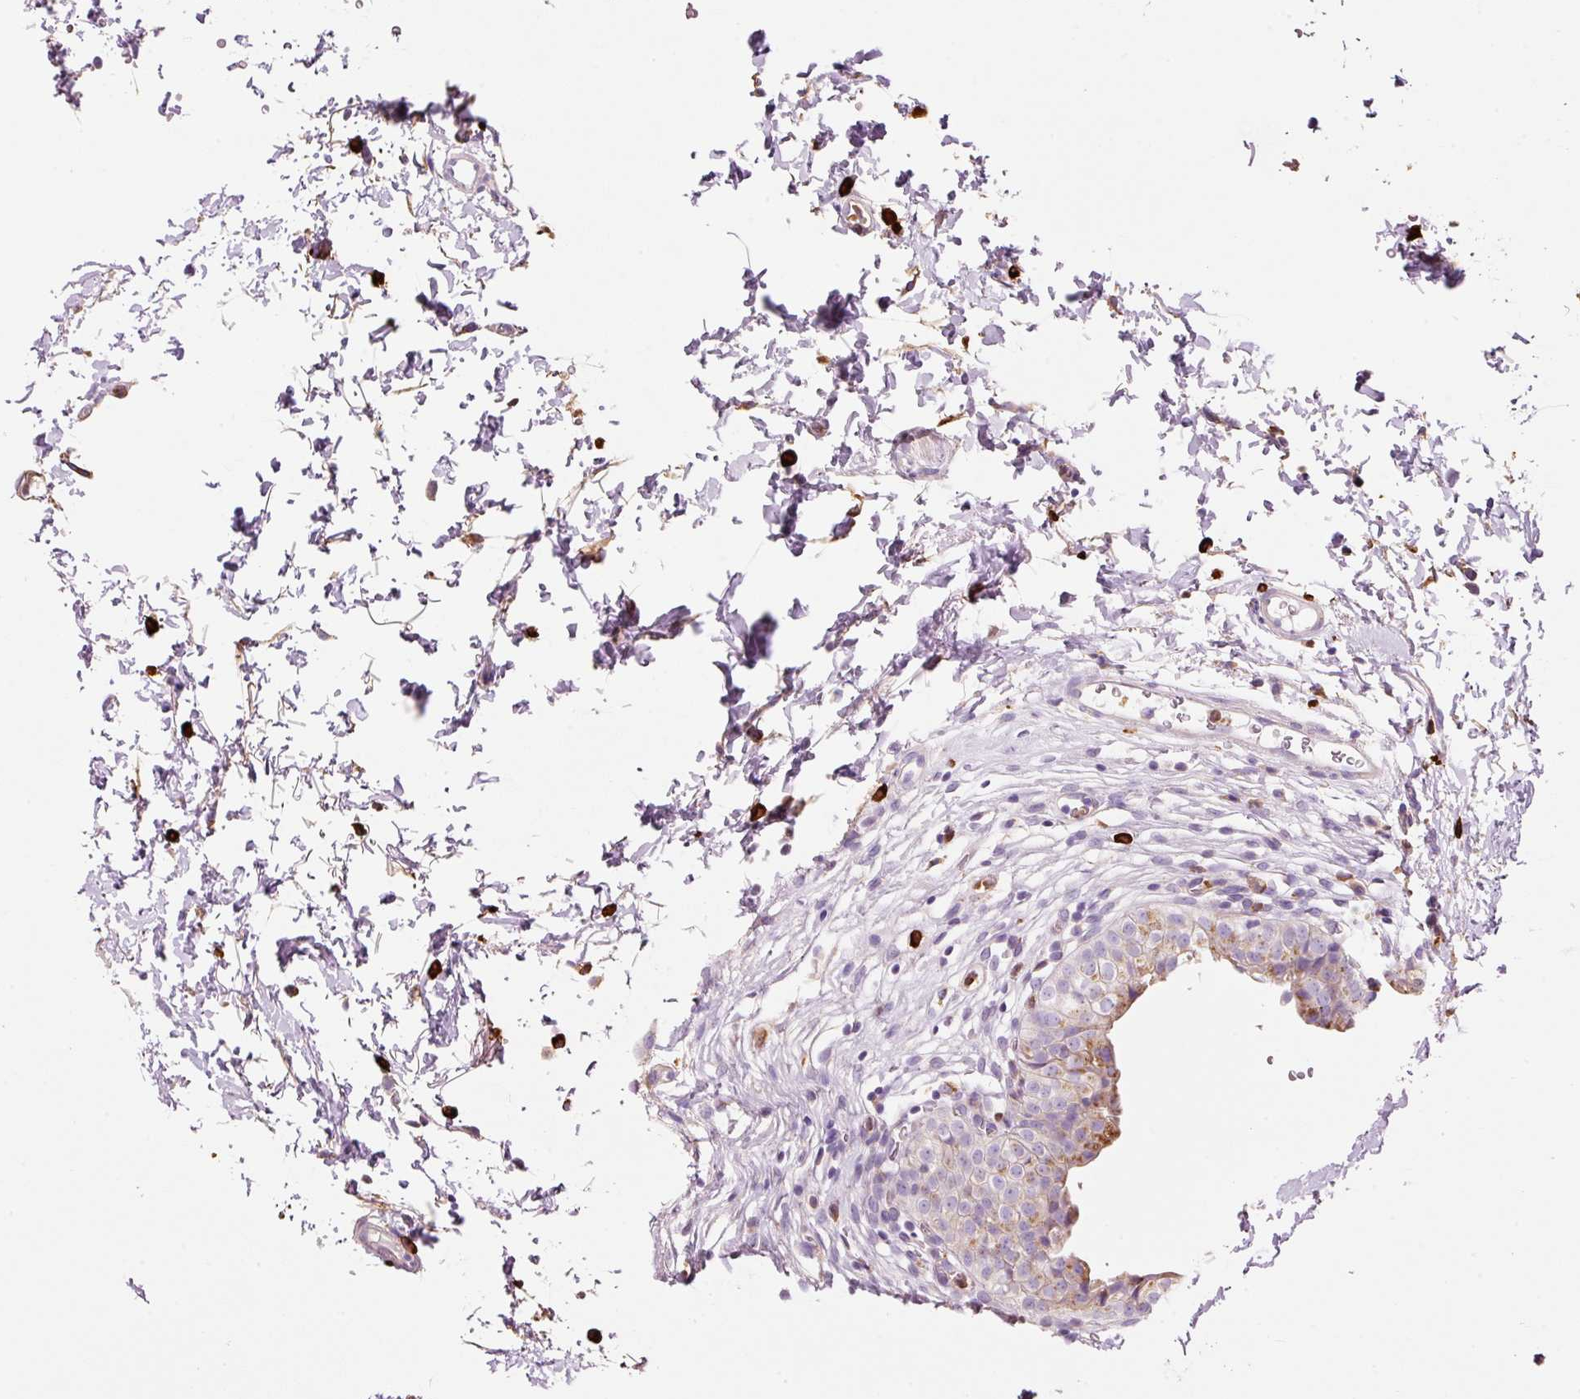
{"staining": {"intensity": "moderate", "quantity": "<25%", "location": "cytoplasmic/membranous"}, "tissue": "urinary bladder", "cell_type": "Urothelial cells", "image_type": "normal", "snomed": [{"axis": "morphology", "description": "Normal tissue, NOS"}, {"axis": "topography", "description": "Urinary bladder"}, {"axis": "topography", "description": "Peripheral nerve tissue"}], "caption": "Human urinary bladder stained with a brown dye exhibits moderate cytoplasmic/membranous positive staining in about <25% of urothelial cells.", "gene": "TMC8", "patient": {"sex": "male", "age": 55}}